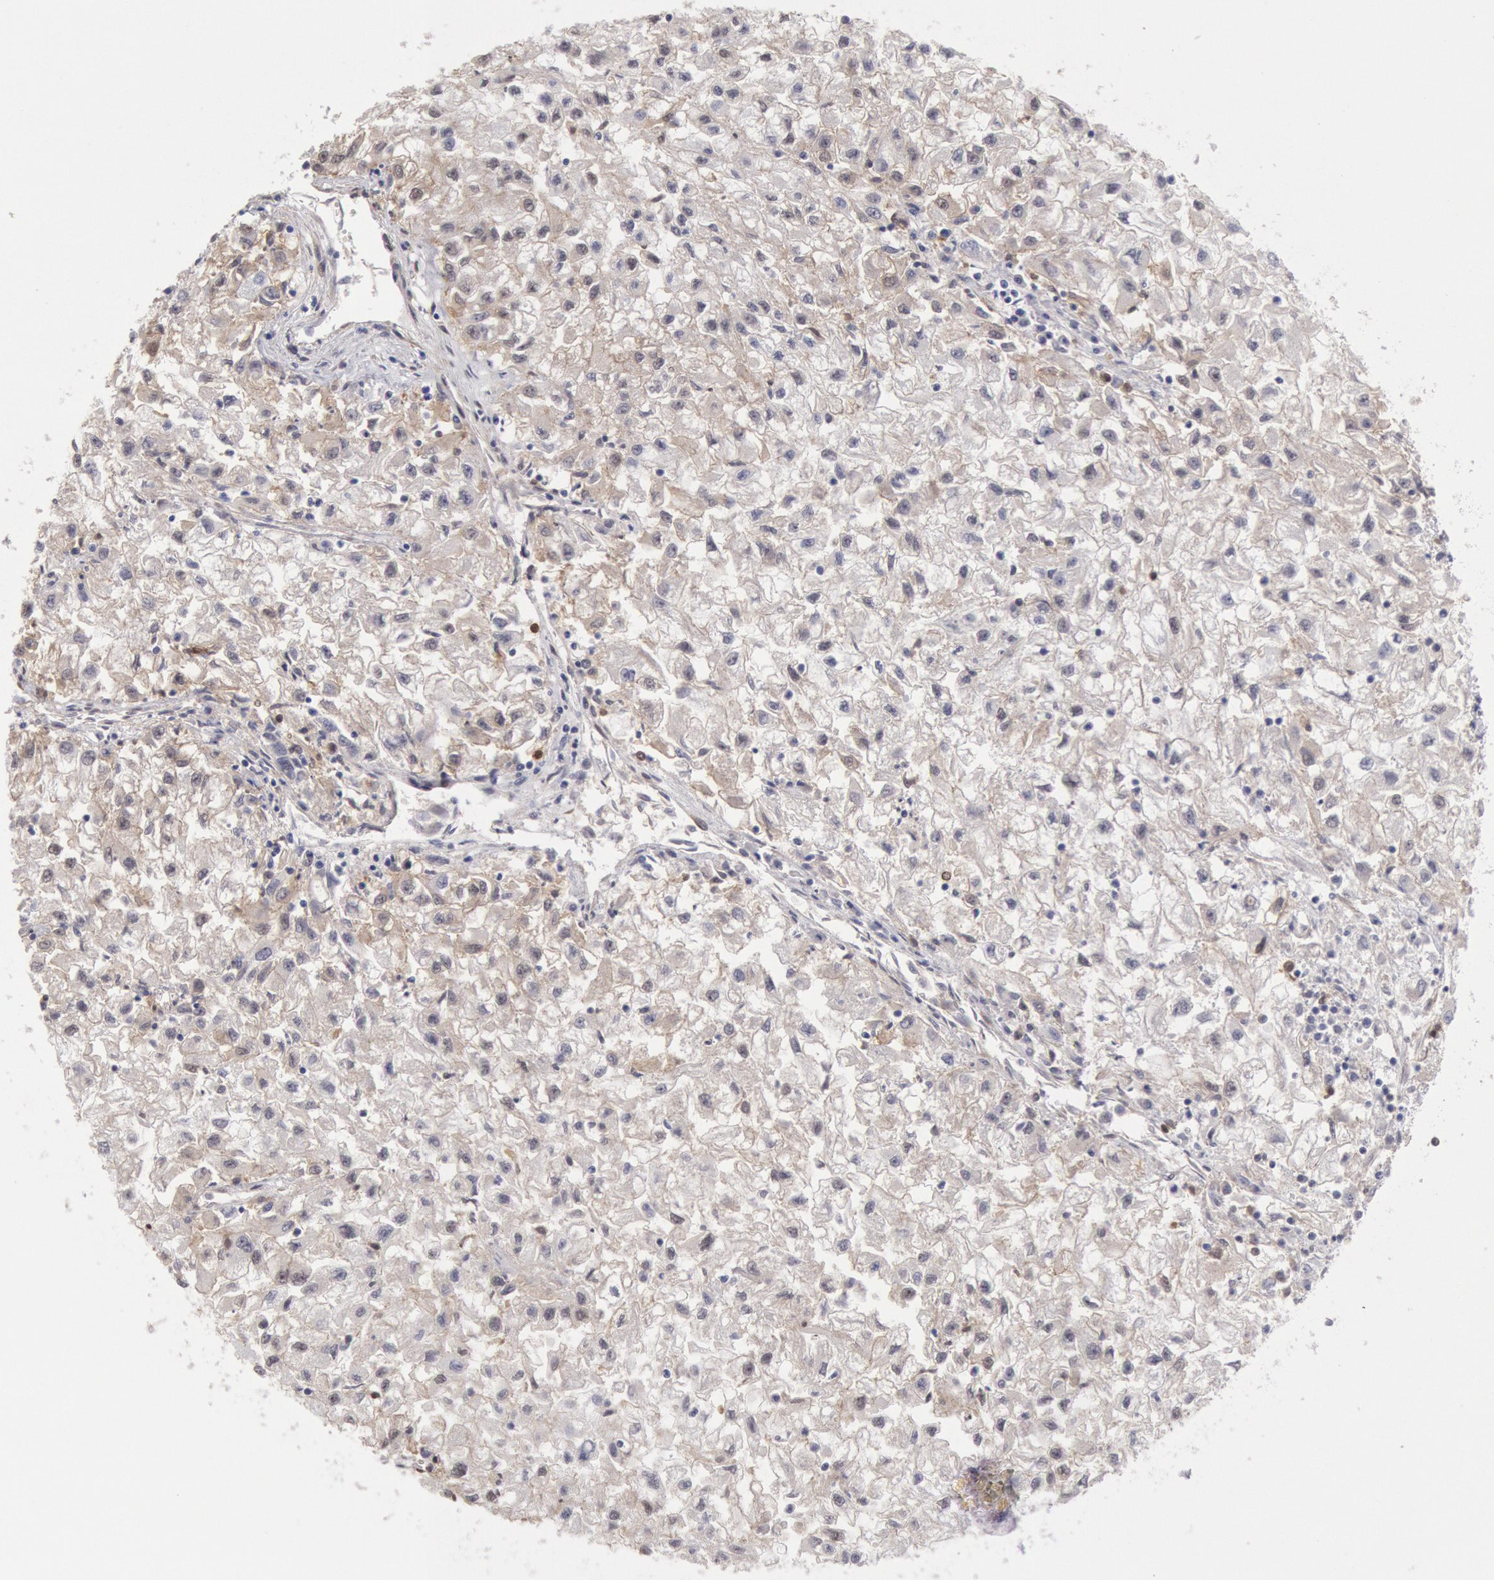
{"staining": {"intensity": "weak", "quantity": ">75%", "location": "cytoplasmic/membranous"}, "tissue": "renal cancer", "cell_type": "Tumor cells", "image_type": "cancer", "snomed": [{"axis": "morphology", "description": "Adenocarcinoma, NOS"}, {"axis": "topography", "description": "Kidney"}], "caption": "Protein staining reveals weak cytoplasmic/membranous staining in about >75% of tumor cells in adenocarcinoma (renal). (IHC, brightfield microscopy, high magnification).", "gene": "CCDC50", "patient": {"sex": "male", "age": 59}}